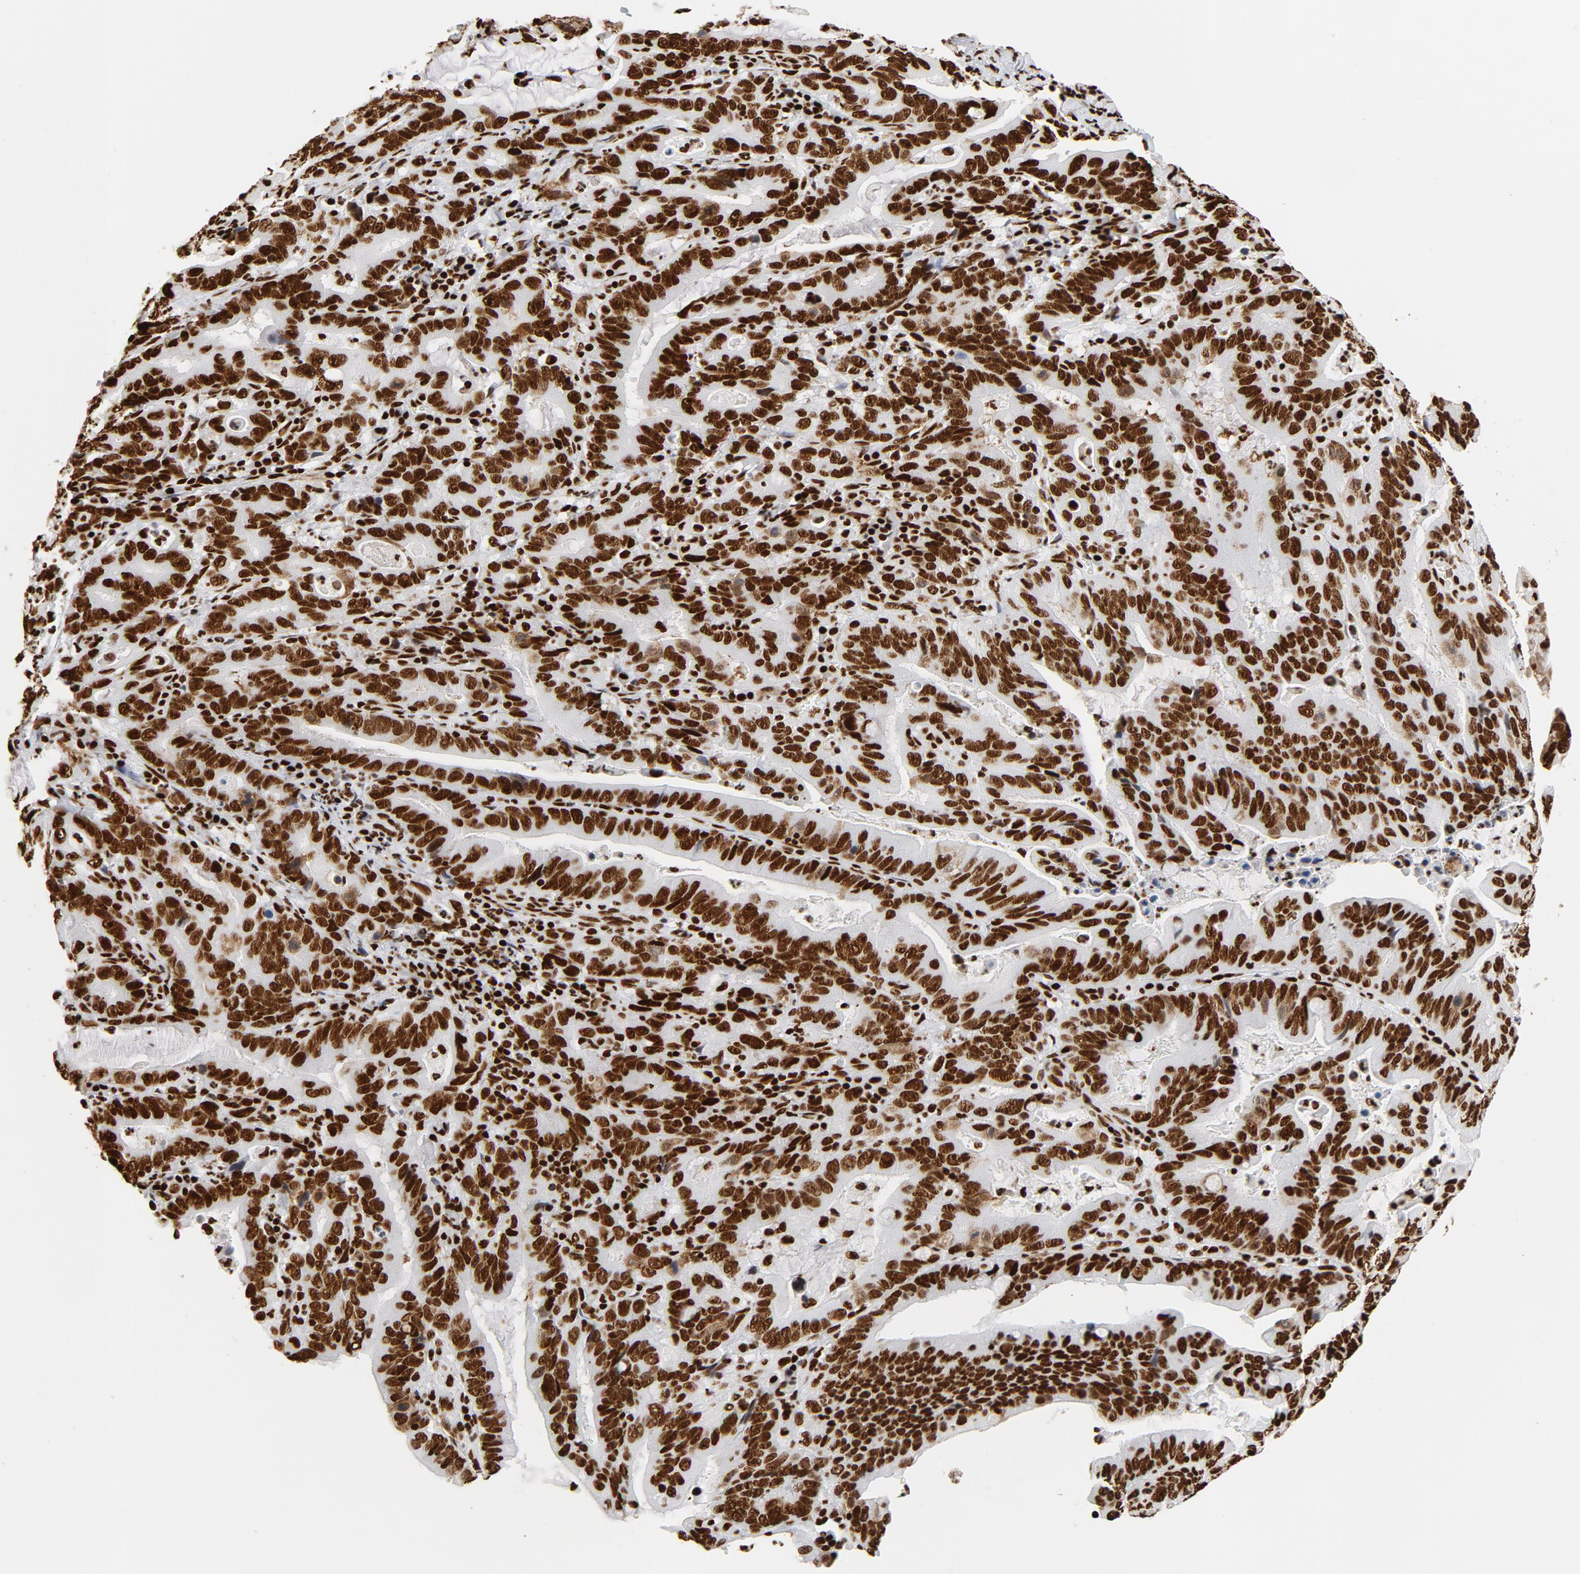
{"staining": {"intensity": "strong", "quantity": ">75%", "location": "nuclear"}, "tissue": "stomach cancer", "cell_type": "Tumor cells", "image_type": "cancer", "snomed": [{"axis": "morphology", "description": "Adenocarcinoma, NOS"}, {"axis": "topography", "description": "Stomach, upper"}], "caption": "Immunohistochemistry (IHC) photomicrograph of neoplastic tissue: human stomach cancer stained using IHC displays high levels of strong protein expression localized specifically in the nuclear of tumor cells, appearing as a nuclear brown color.", "gene": "XRCC6", "patient": {"sex": "male", "age": 63}}